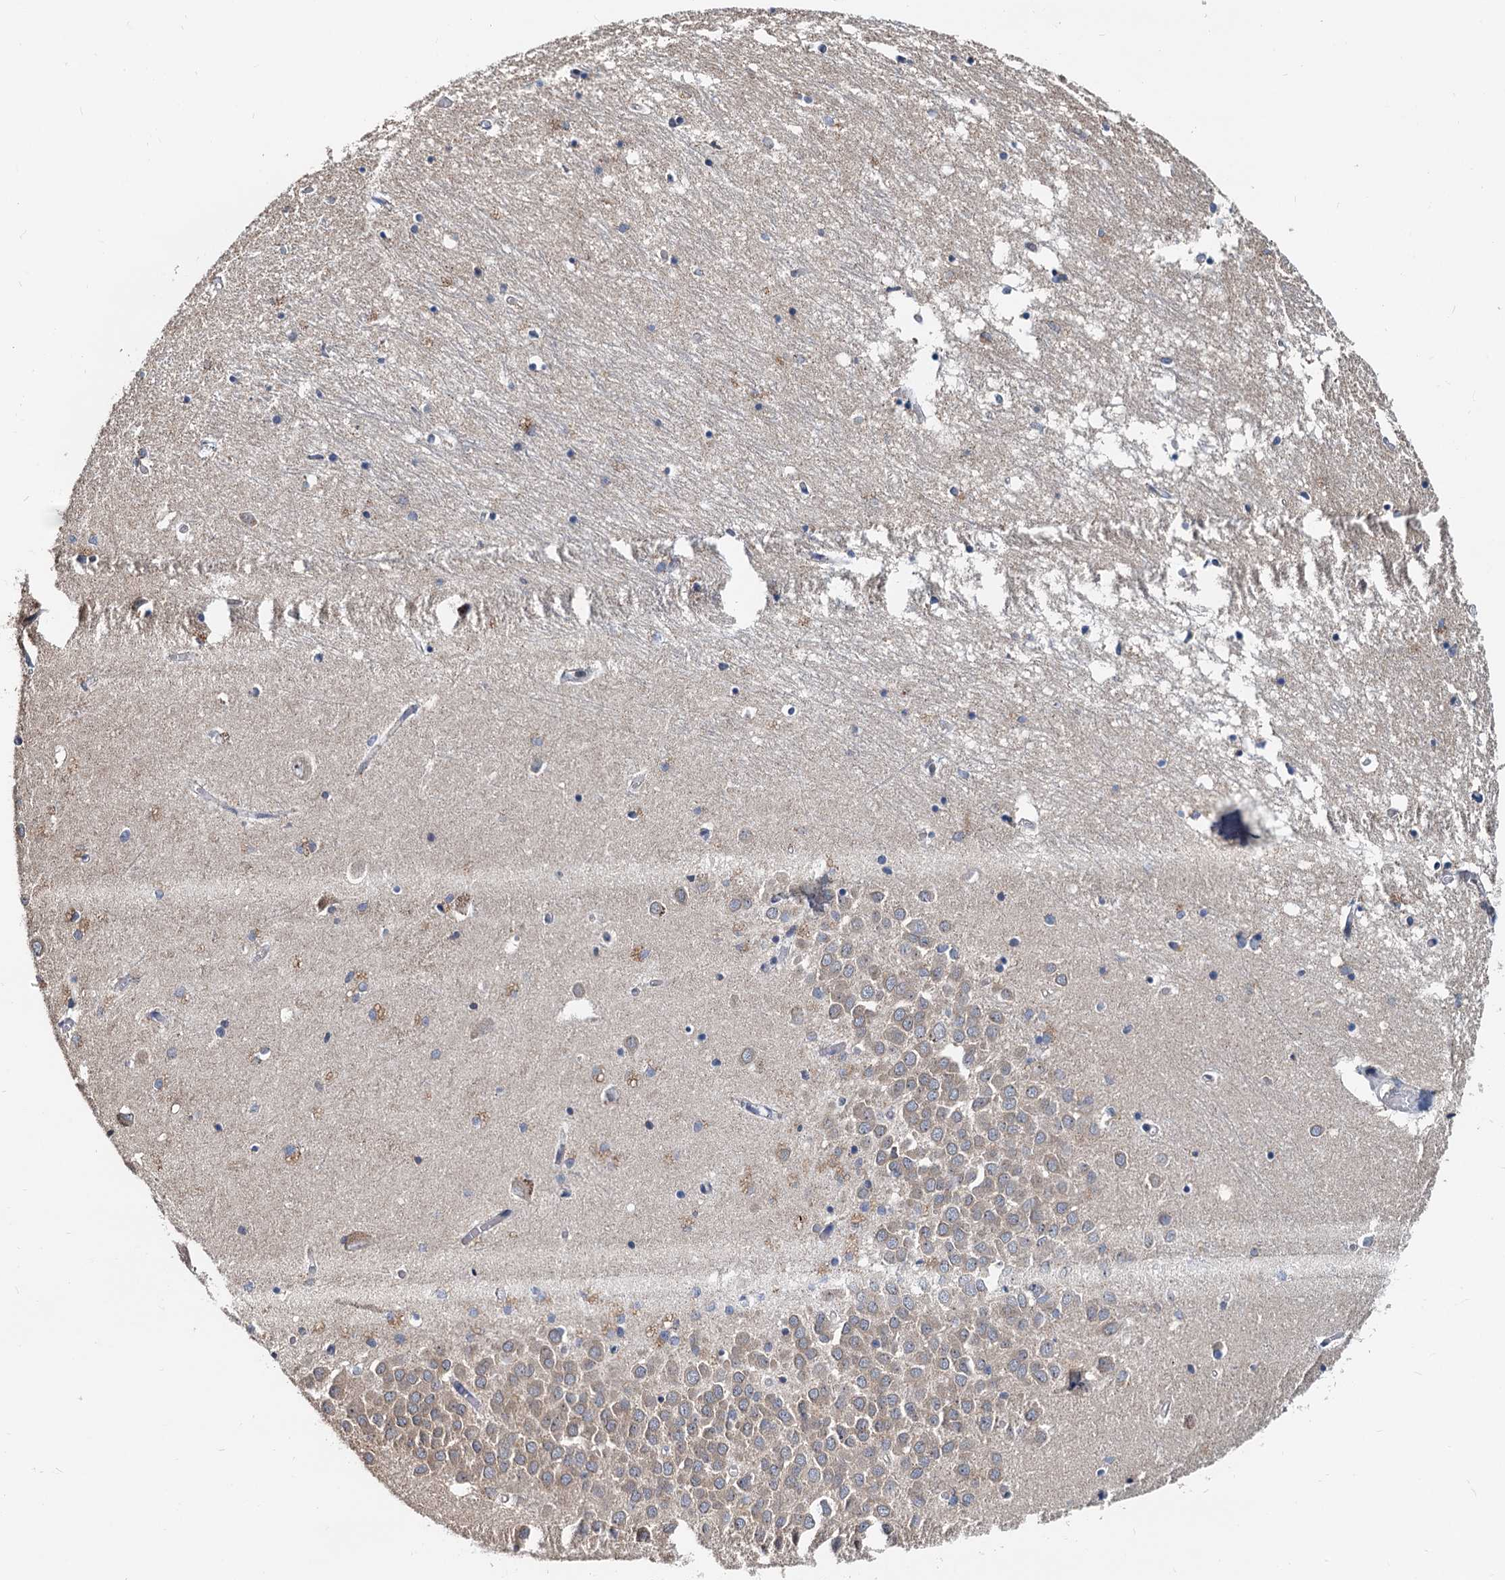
{"staining": {"intensity": "weak", "quantity": "<25%", "location": "cytoplasmic/membranous"}, "tissue": "hippocampus", "cell_type": "Glial cells", "image_type": "normal", "snomed": [{"axis": "morphology", "description": "Normal tissue, NOS"}, {"axis": "topography", "description": "Hippocampus"}], "caption": "Immunohistochemical staining of unremarkable hippocampus shows no significant expression in glial cells. (DAB IHC with hematoxylin counter stain).", "gene": "MCMBP", "patient": {"sex": "male", "age": 70}}